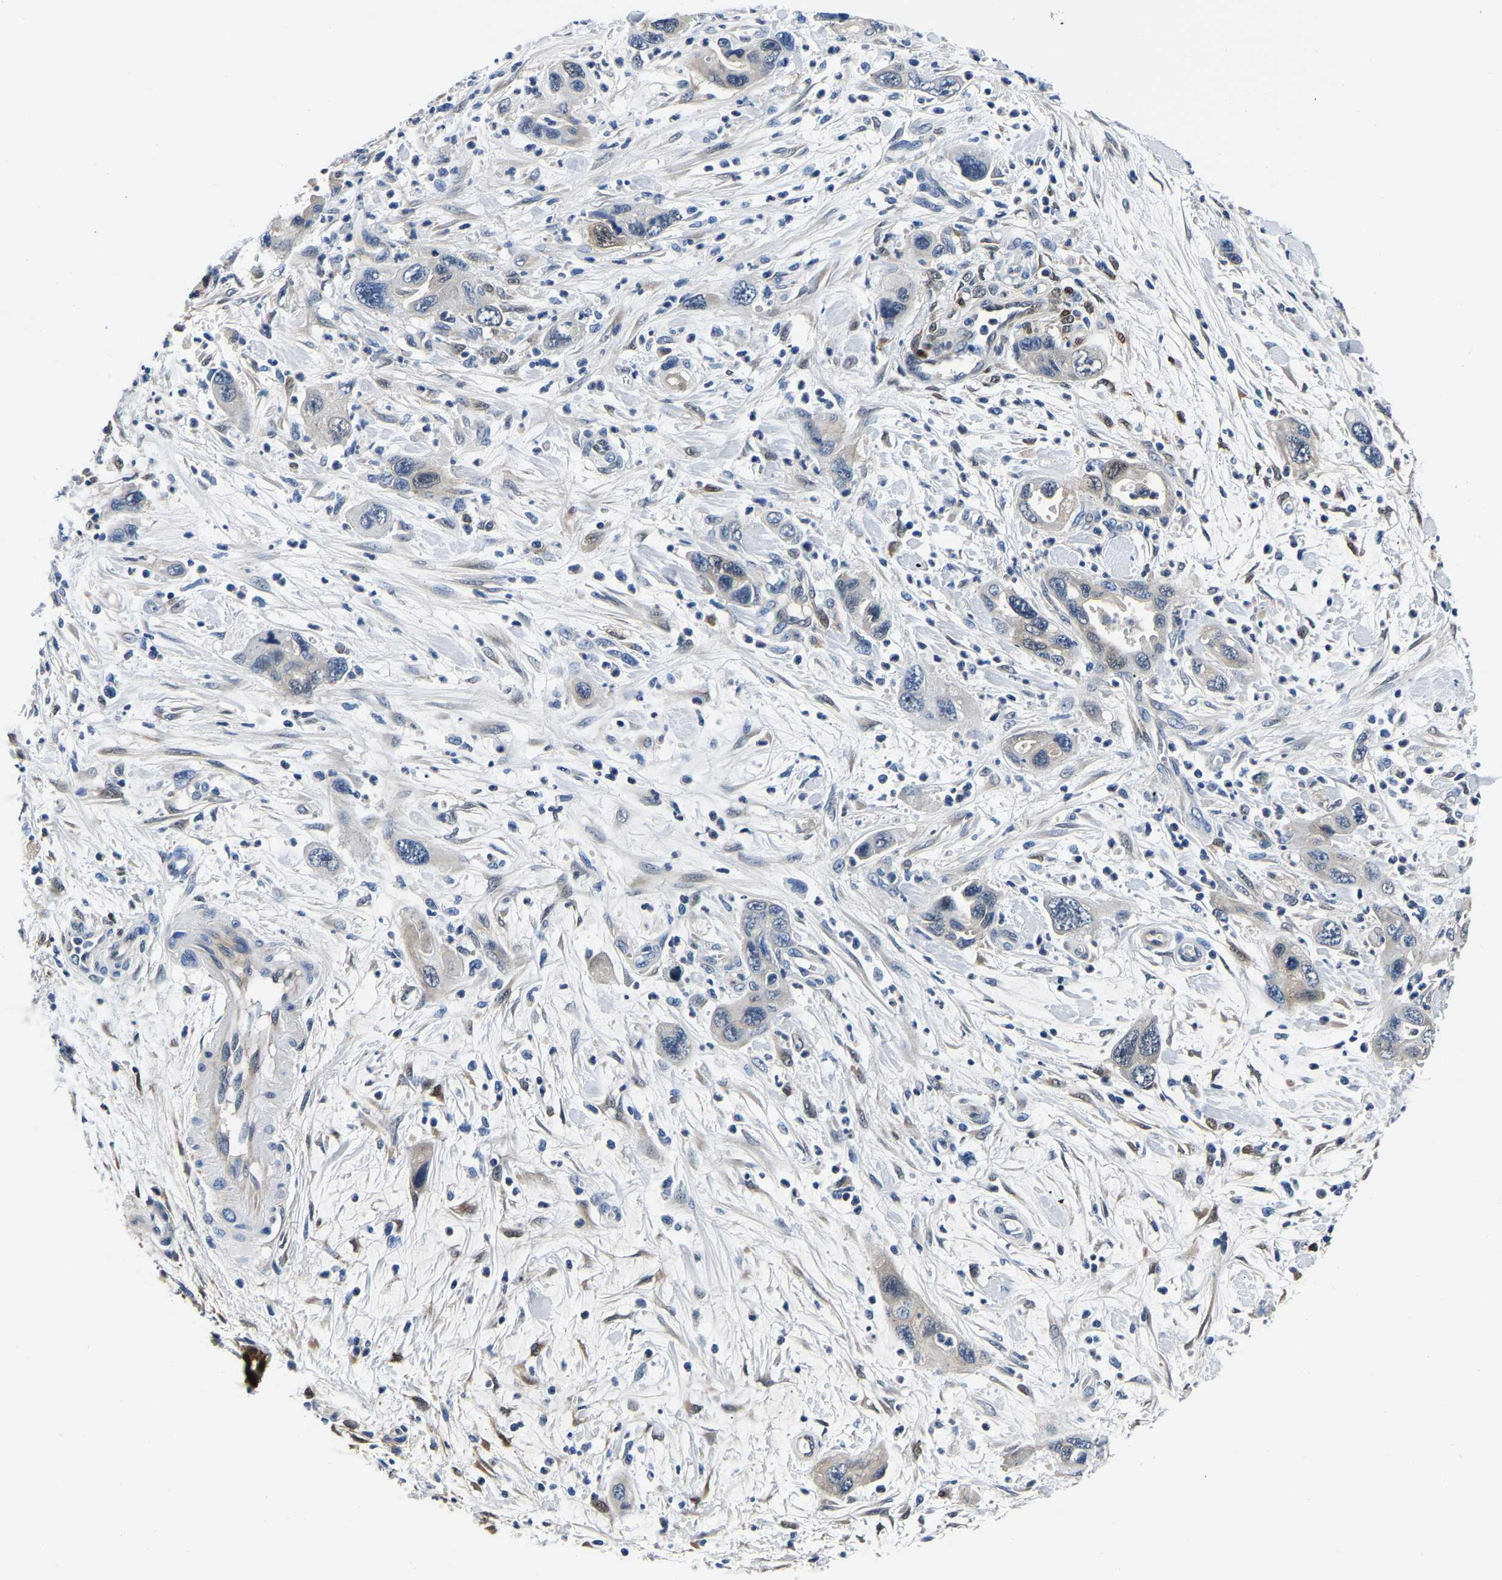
{"staining": {"intensity": "negative", "quantity": "none", "location": "none"}, "tissue": "pancreatic cancer", "cell_type": "Tumor cells", "image_type": "cancer", "snomed": [{"axis": "morphology", "description": "Adenocarcinoma, NOS"}, {"axis": "topography", "description": "Pancreas"}], "caption": "This is a photomicrograph of immunohistochemistry (IHC) staining of pancreatic cancer (adenocarcinoma), which shows no expression in tumor cells.", "gene": "S100A13", "patient": {"sex": "female", "age": 70}}